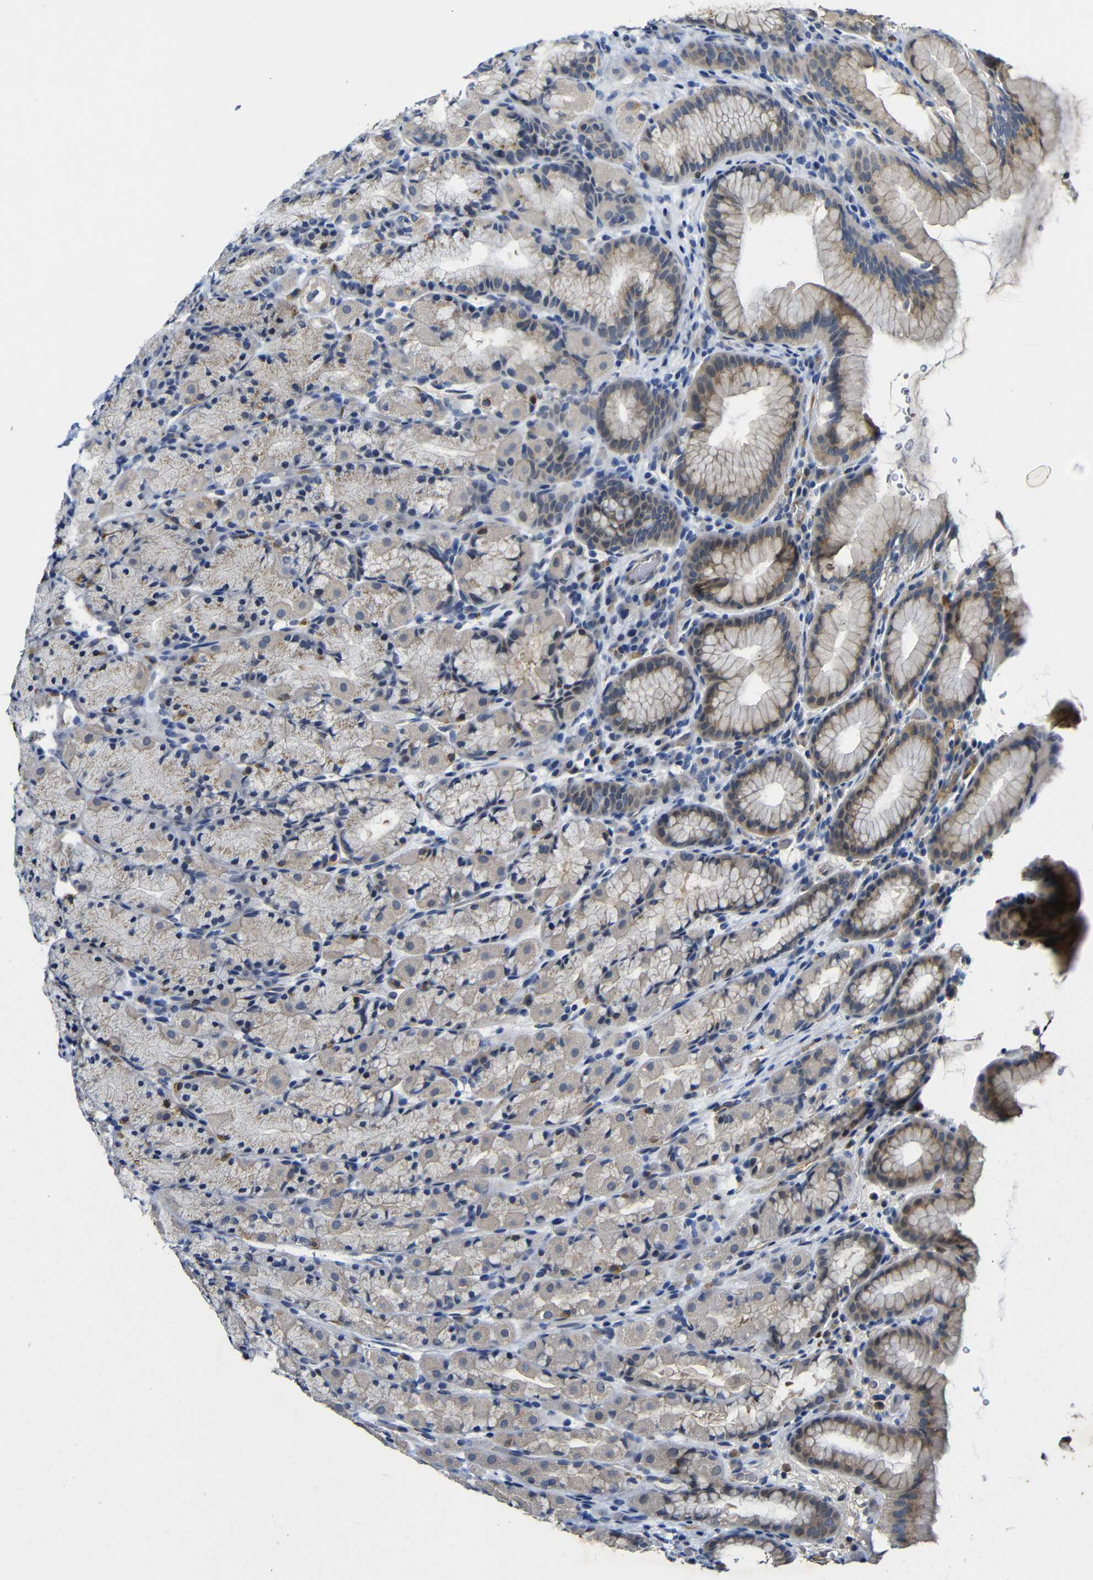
{"staining": {"intensity": "weak", "quantity": "<25%", "location": "cytoplasmic/membranous"}, "tissue": "stomach", "cell_type": "Glandular cells", "image_type": "normal", "snomed": [{"axis": "morphology", "description": "Normal tissue, NOS"}, {"axis": "topography", "description": "Stomach, upper"}], "caption": "A micrograph of stomach stained for a protein demonstrates no brown staining in glandular cells.", "gene": "FURIN", "patient": {"sex": "male", "age": 68}}